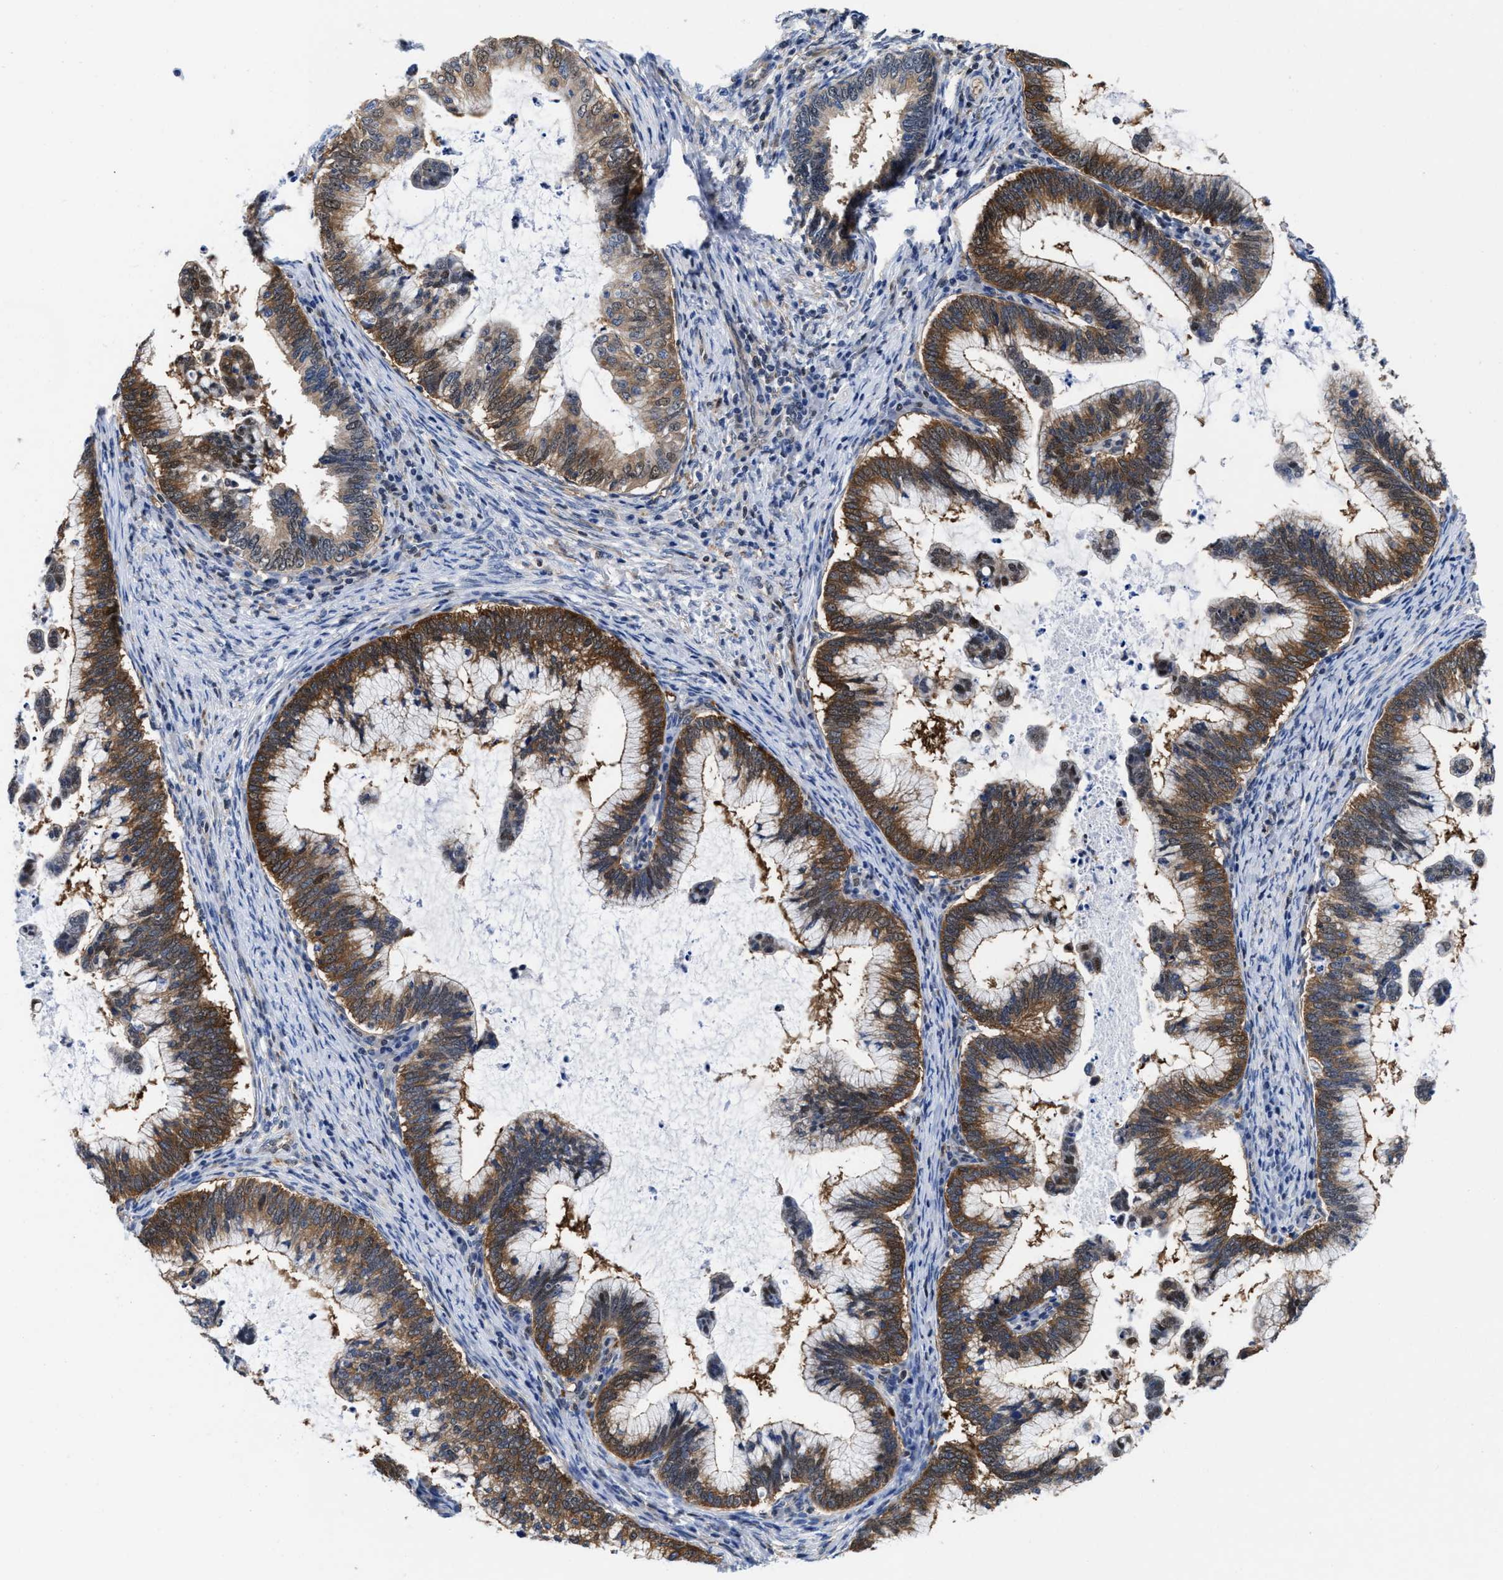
{"staining": {"intensity": "moderate", "quantity": ">75%", "location": "cytoplasmic/membranous"}, "tissue": "cervical cancer", "cell_type": "Tumor cells", "image_type": "cancer", "snomed": [{"axis": "morphology", "description": "Adenocarcinoma, NOS"}, {"axis": "topography", "description": "Cervix"}], "caption": "This is a histology image of IHC staining of cervical cancer, which shows moderate positivity in the cytoplasmic/membranous of tumor cells.", "gene": "ACLY", "patient": {"sex": "female", "age": 36}}